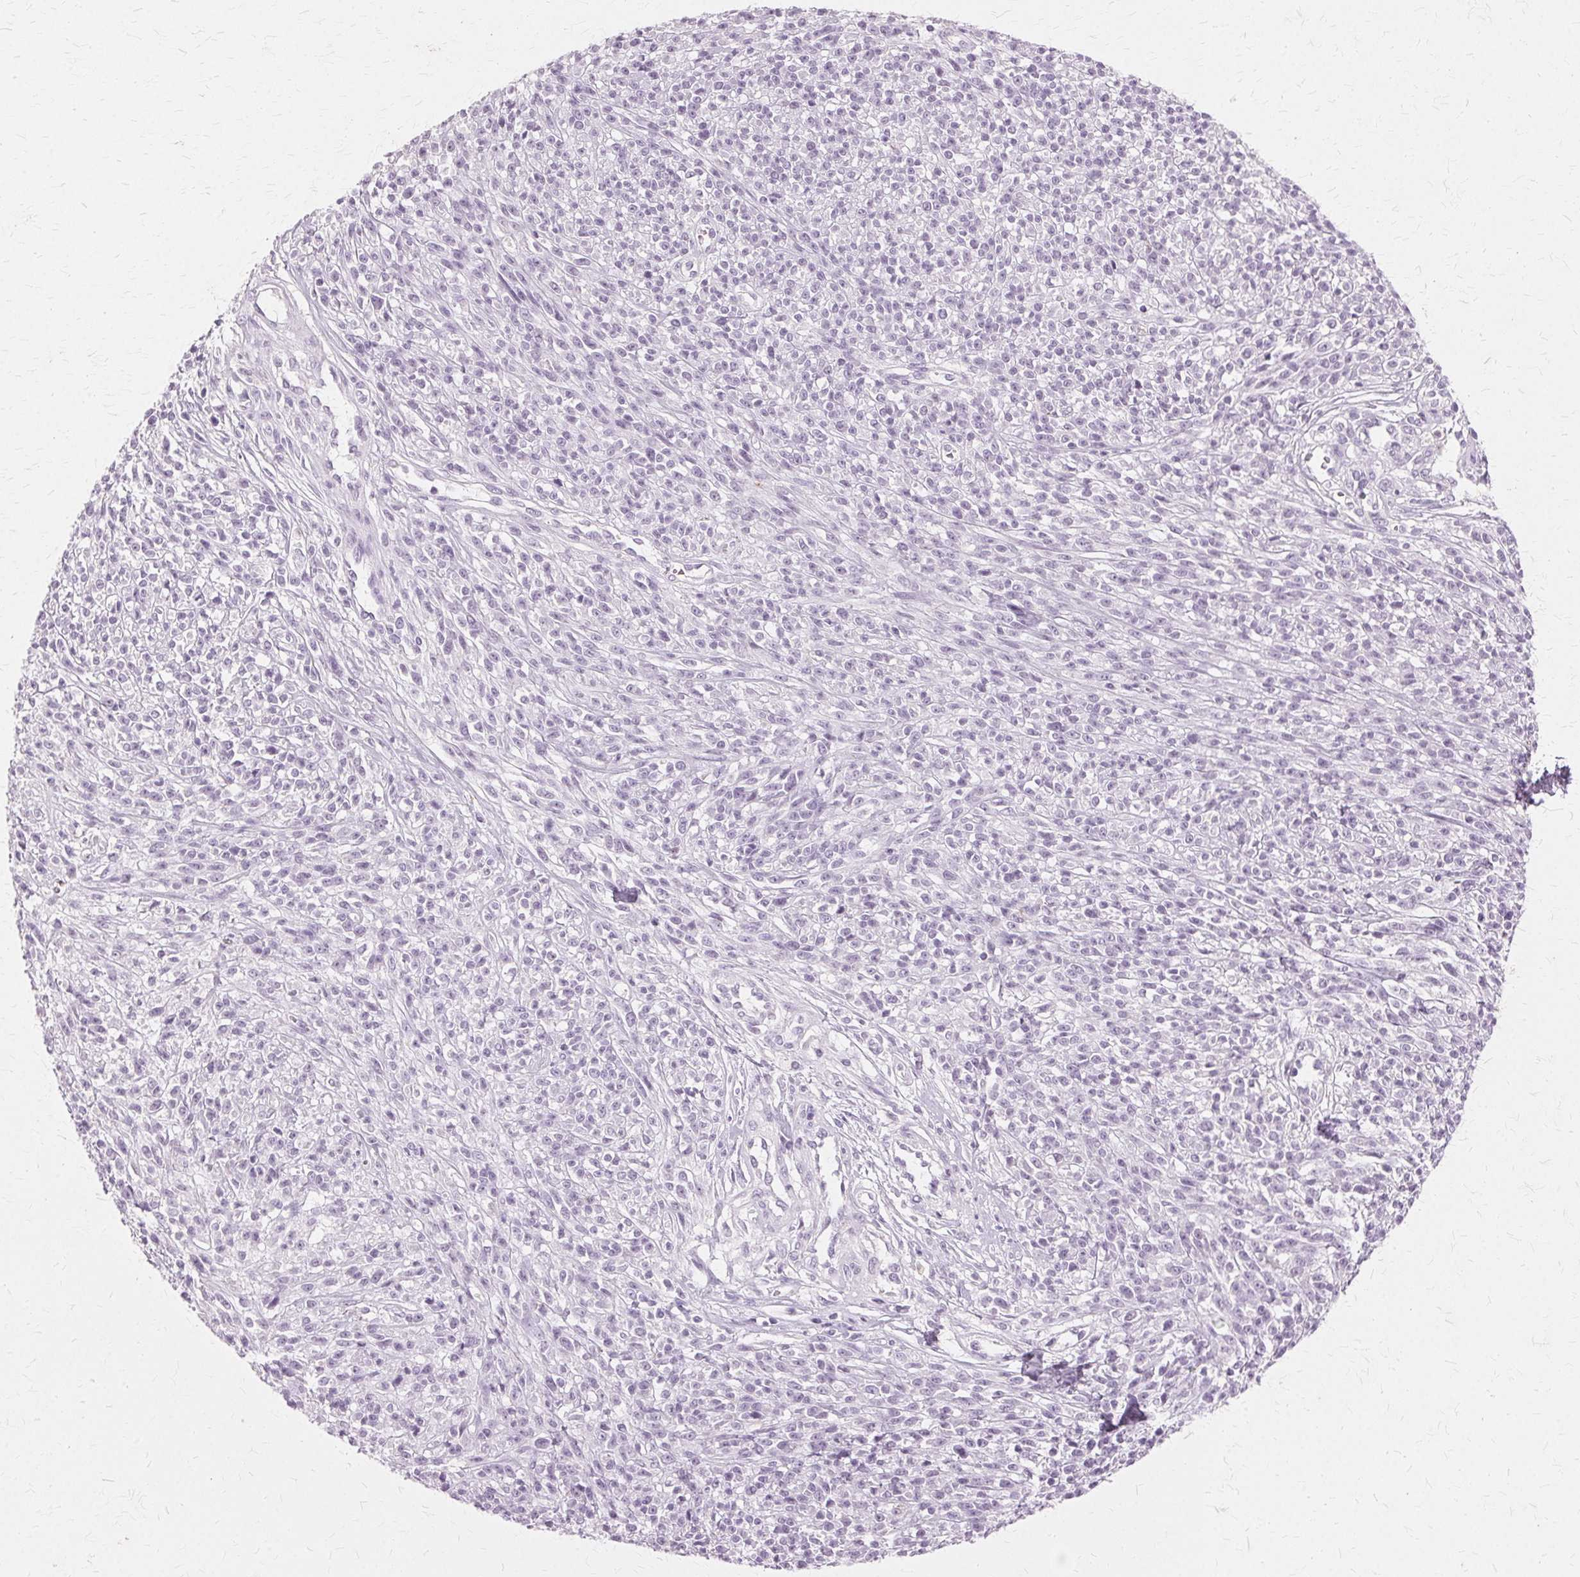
{"staining": {"intensity": "negative", "quantity": "none", "location": "none"}, "tissue": "melanoma", "cell_type": "Tumor cells", "image_type": "cancer", "snomed": [{"axis": "morphology", "description": "Malignant melanoma, NOS"}, {"axis": "topography", "description": "Skin"}, {"axis": "topography", "description": "Skin of trunk"}], "caption": "Human melanoma stained for a protein using immunohistochemistry displays no positivity in tumor cells.", "gene": "SLC45A3", "patient": {"sex": "male", "age": 74}}